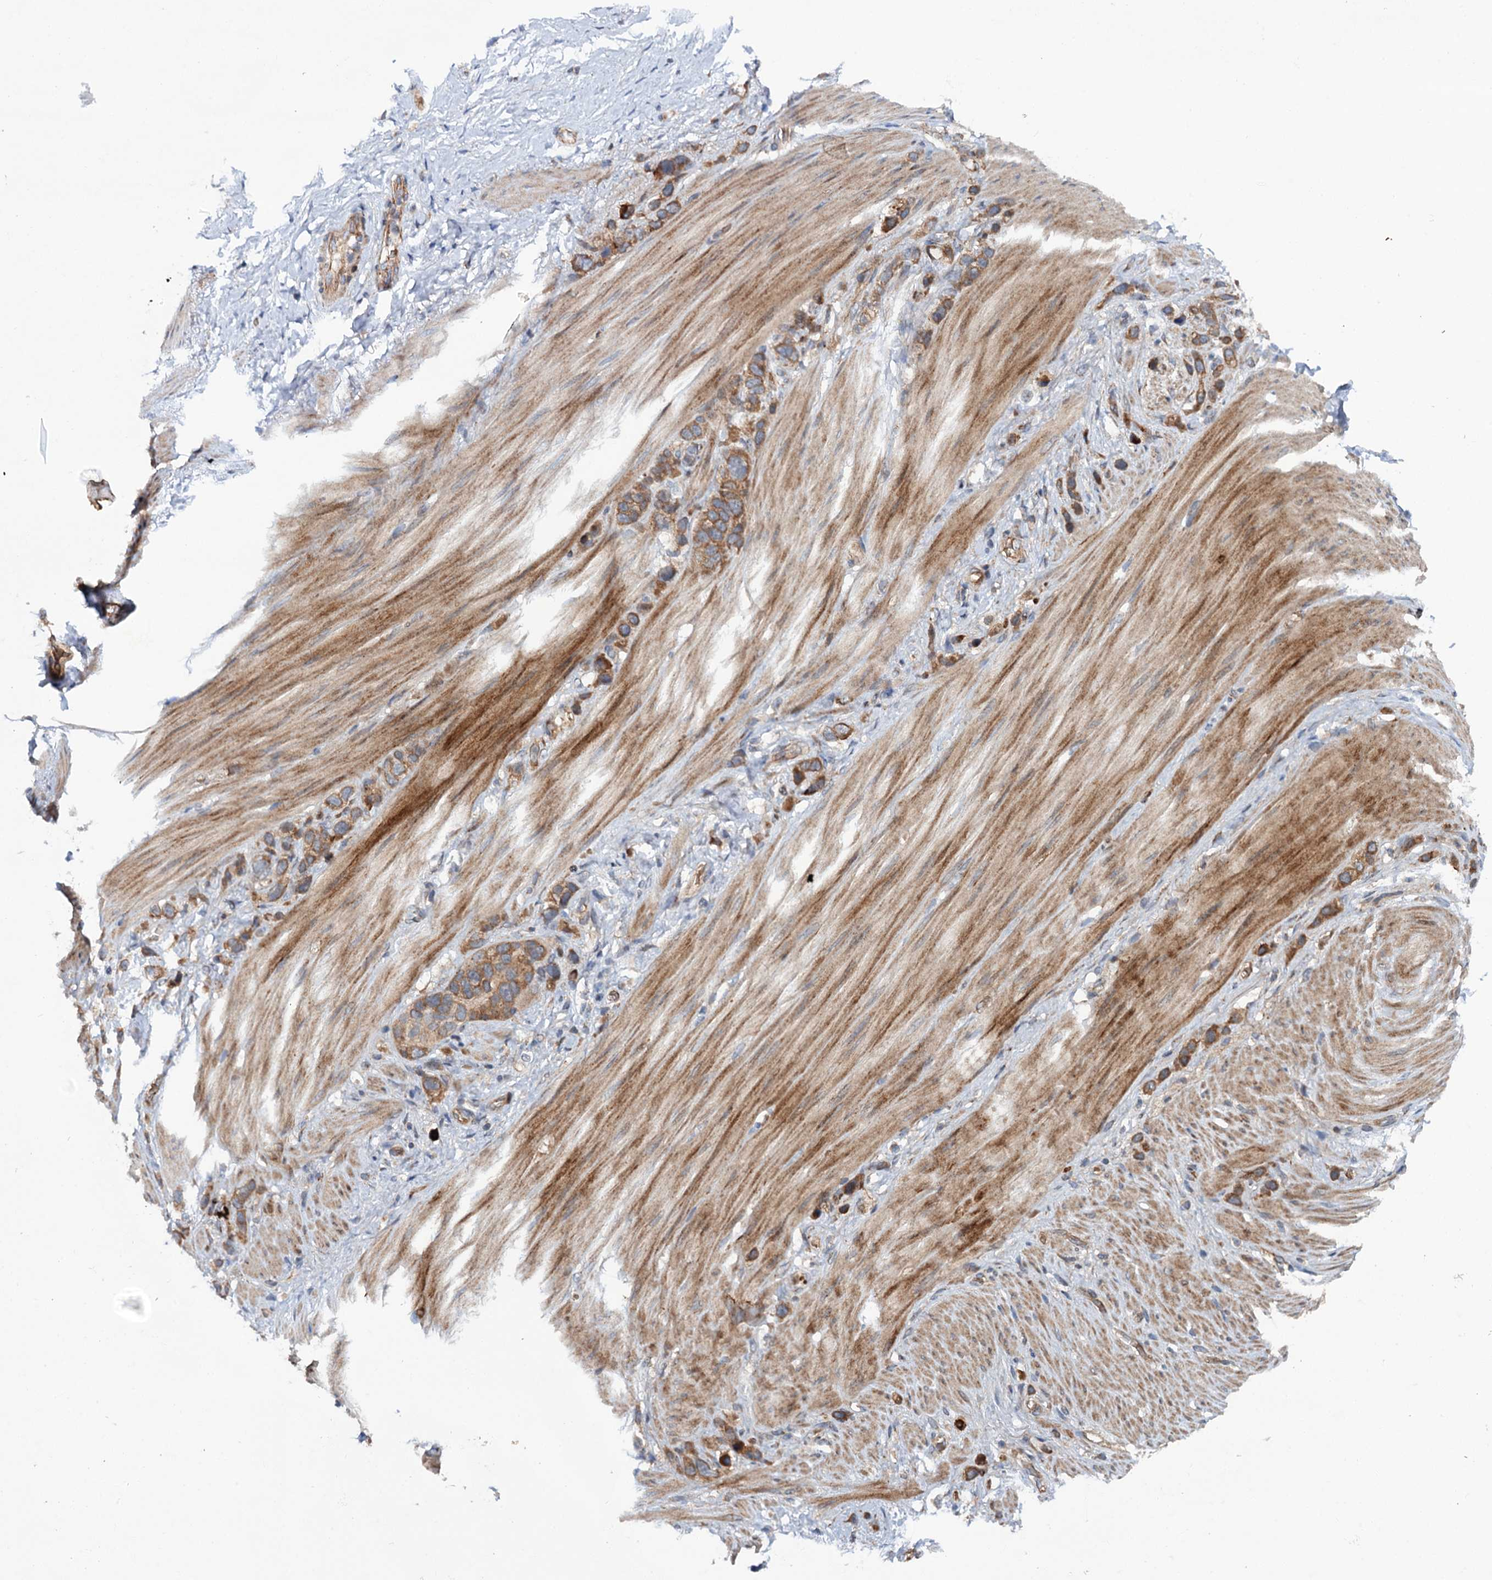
{"staining": {"intensity": "moderate", "quantity": ">75%", "location": "cytoplasmic/membranous"}, "tissue": "stomach cancer", "cell_type": "Tumor cells", "image_type": "cancer", "snomed": [{"axis": "morphology", "description": "Adenocarcinoma, NOS"}, {"axis": "morphology", "description": "Adenocarcinoma, High grade"}, {"axis": "topography", "description": "Stomach, upper"}, {"axis": "topography", "description": "Stomach, lower"}], "caption": "Moderate cytoplasmic/membranous protein staining is present in approximately >75% of tumor cells in stomach cancer (adenocarcinoma). (DAB IHC with brightfield microscopy, high magnification).", "gene": "ADGRG4", "patient": {"sex": "female", "age": 65}}